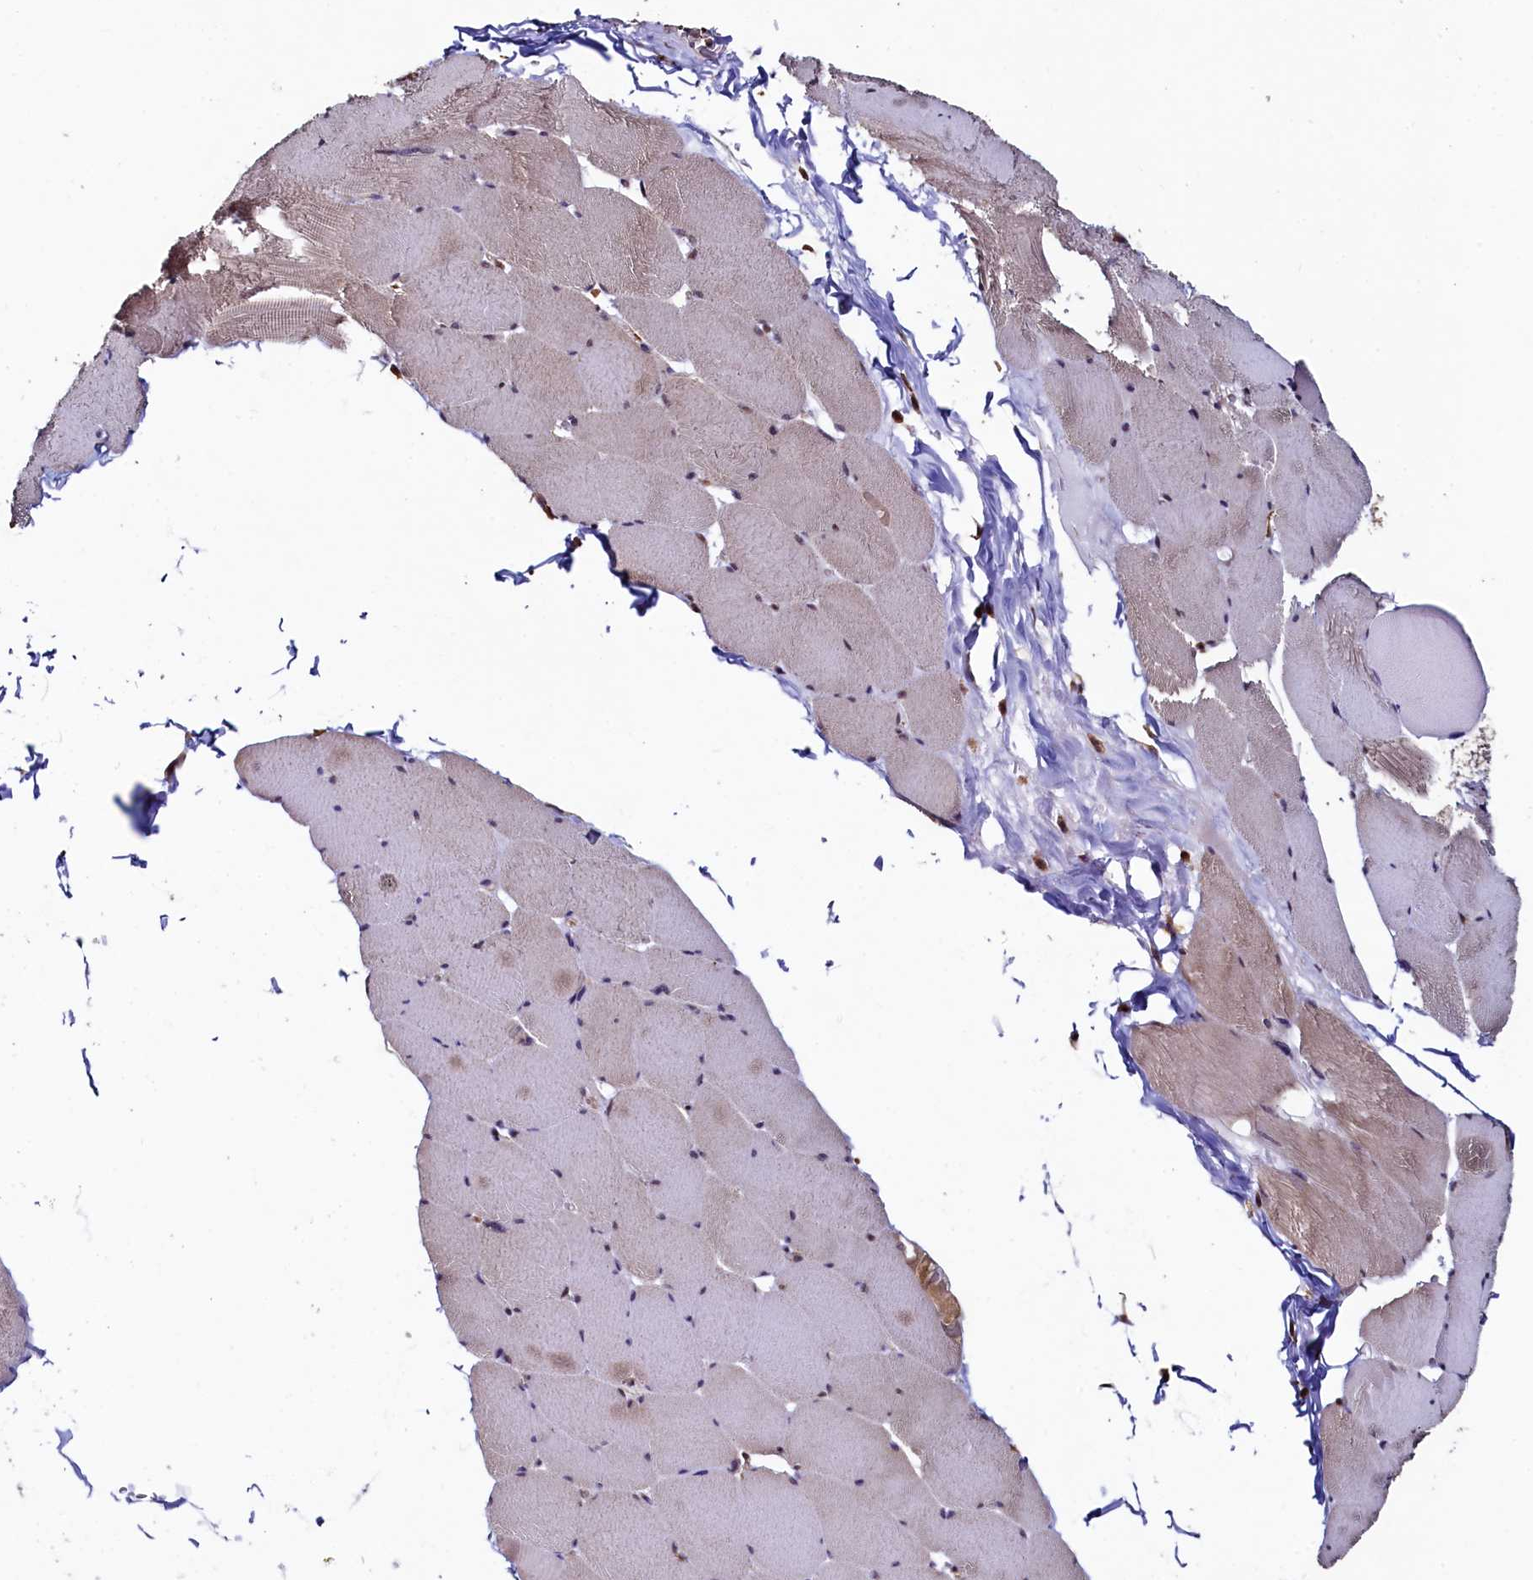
{"staining": {"intensity": "weak", "quantity": "25%-75%", "location": "cytoplasmic/membranous"}, "tissue": "skeletal muscle", "cell_type": "Myocytes", "image_type": "normal", "snomed": [{"axis": "morphology", "description": "Normal tissue, NOS"}, {"axis": "topography", "description": "Skeletal muscle"}], "caption": "High-power microscopy captured an IHC histopathology image of normal skeletal muscle, revealing weak cytoplasmic/membranous staining in approximately 25%-75% of myocytes. The protein of interest is shown in brown color, while the nuclei are stained blue.", "gene": "LEO1", "patient": {"sex": "male", "age": 62}}